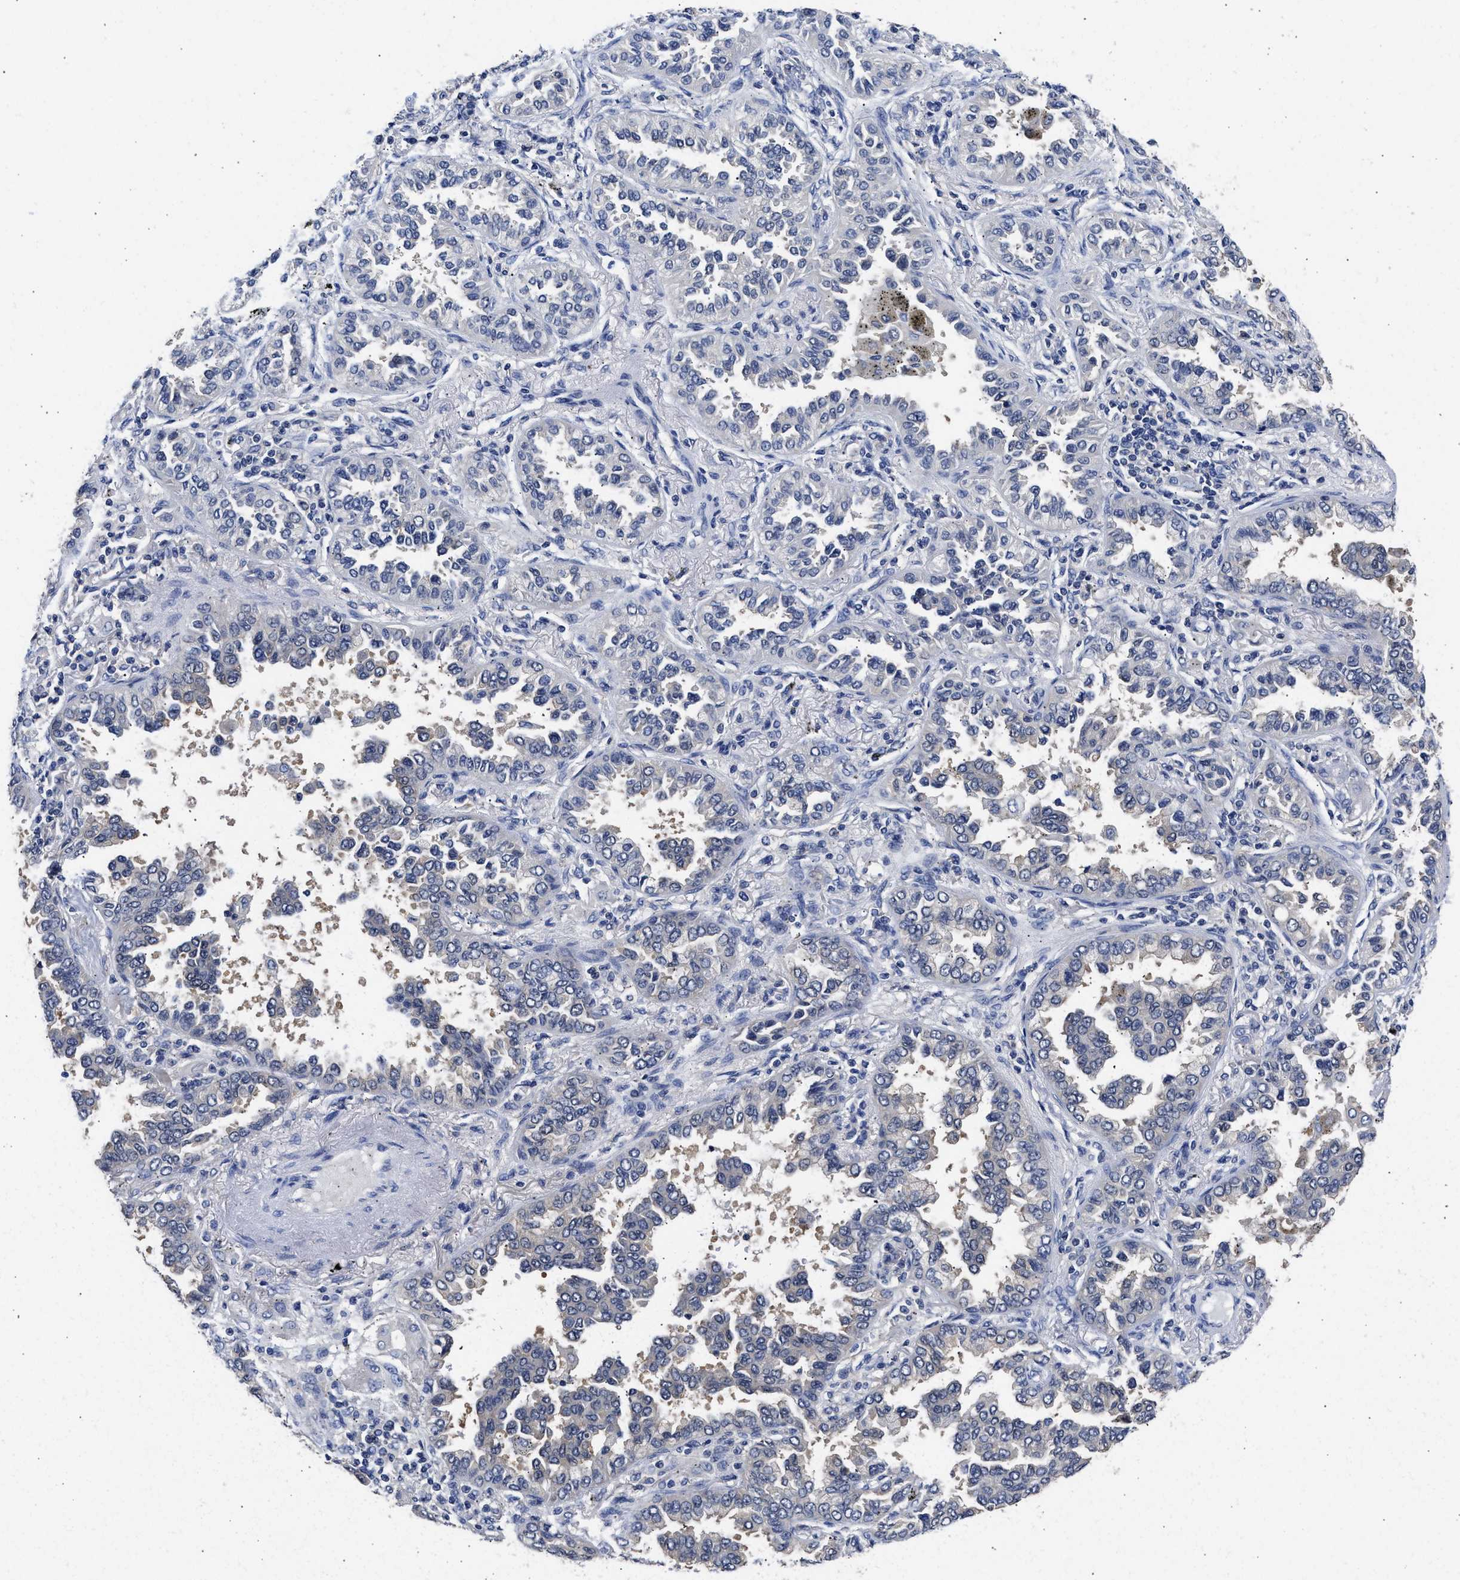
{"staining": {"intensity": "negative", "quantity": "none", "location": "none"}, "tissue": "lung cancer", "cell_type": "Tumor cells", "image_type": "cancer", "snomed": [{"axis": "morphology", "description": "Normal tissue, NOS"}, {"axis": "morphology", "description": "Adenocarcinoma, NOS"}, {"axis": "topography", "description": "Lung"}], "caption": "Immunohistochemical staining of adenocarcinoma (lung) demonstrates no significant positivity in tumor cells. (DAB immunohistochemistry with hematoxylin counter stain).", "gene": "XPO5", "patient": {"sex": "male", "age": 59}}